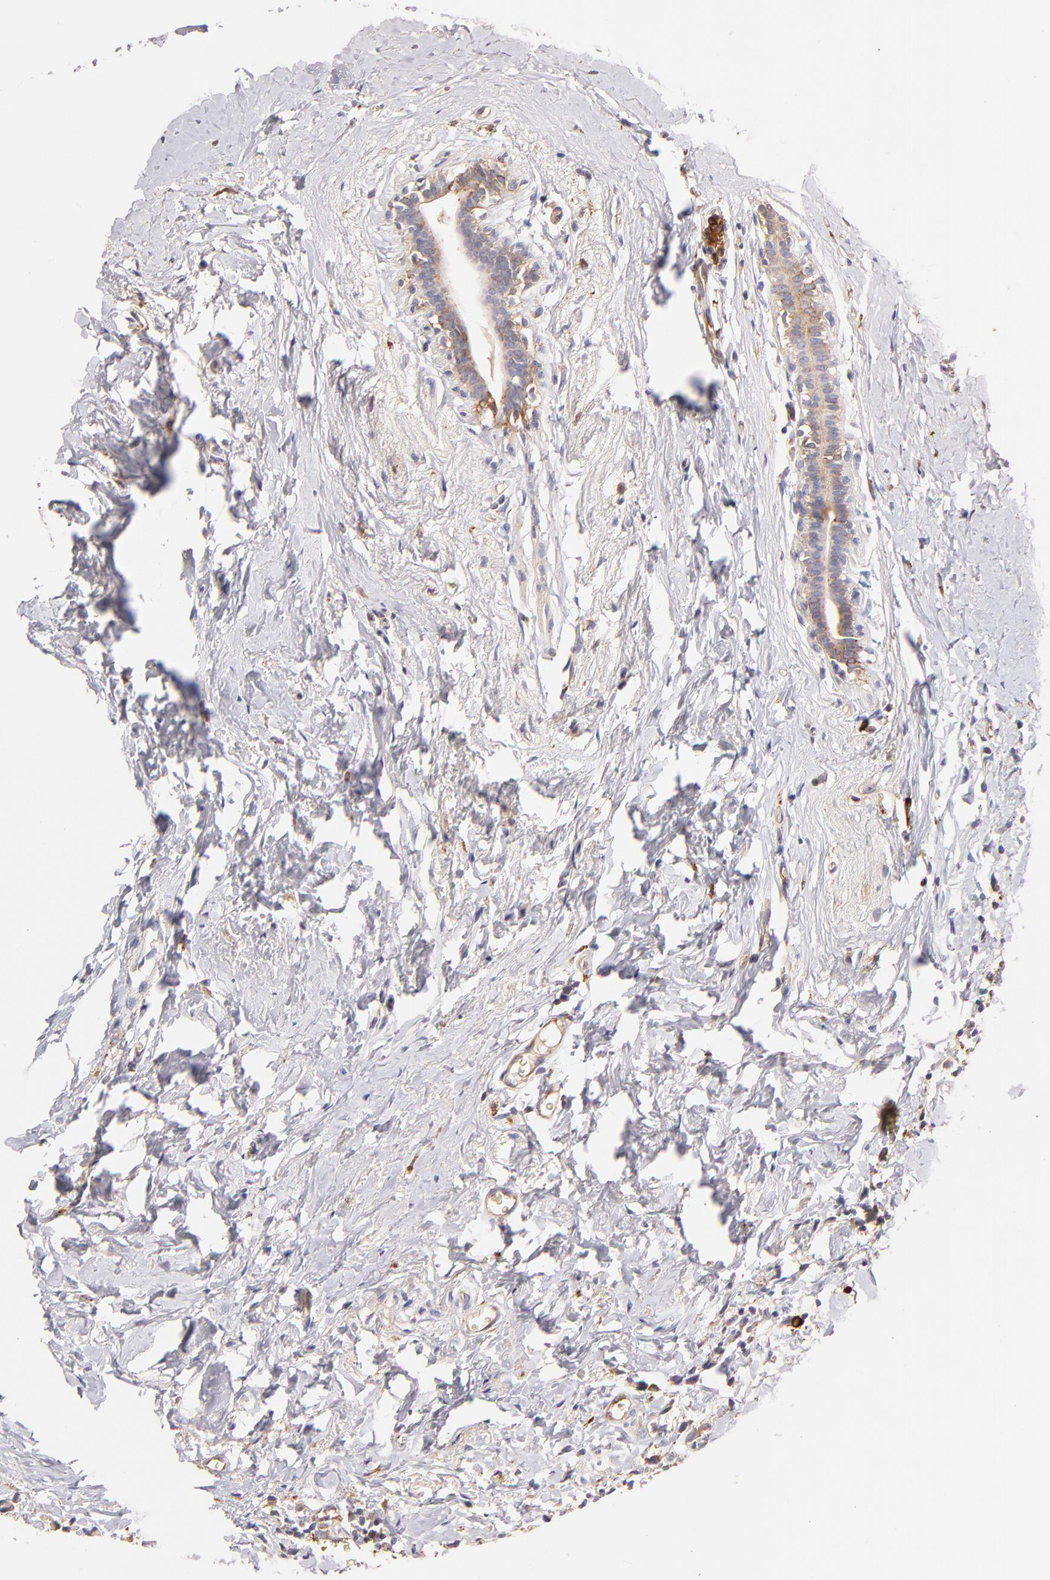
{"staining": {"intensity": "moderate", "quantity": ">75%", "location": "cytoplasmic/membranous"}, "tissue": "breast cancer", "cell_type": "Tumor cells", "image_type": "cancer", "snomed": [{"axis": "morphology", "description": "Lobular carcinoma"}, {"axis": "topography", "description": "Breast"}], "caption": "Moderate cytoplasmic/membranous protein expression is seen in approximately >75% of tumor cells in lobular carcinoma (breast).", "gene": "CD2AP", "patient": {"sex": "female", "age": 57}}